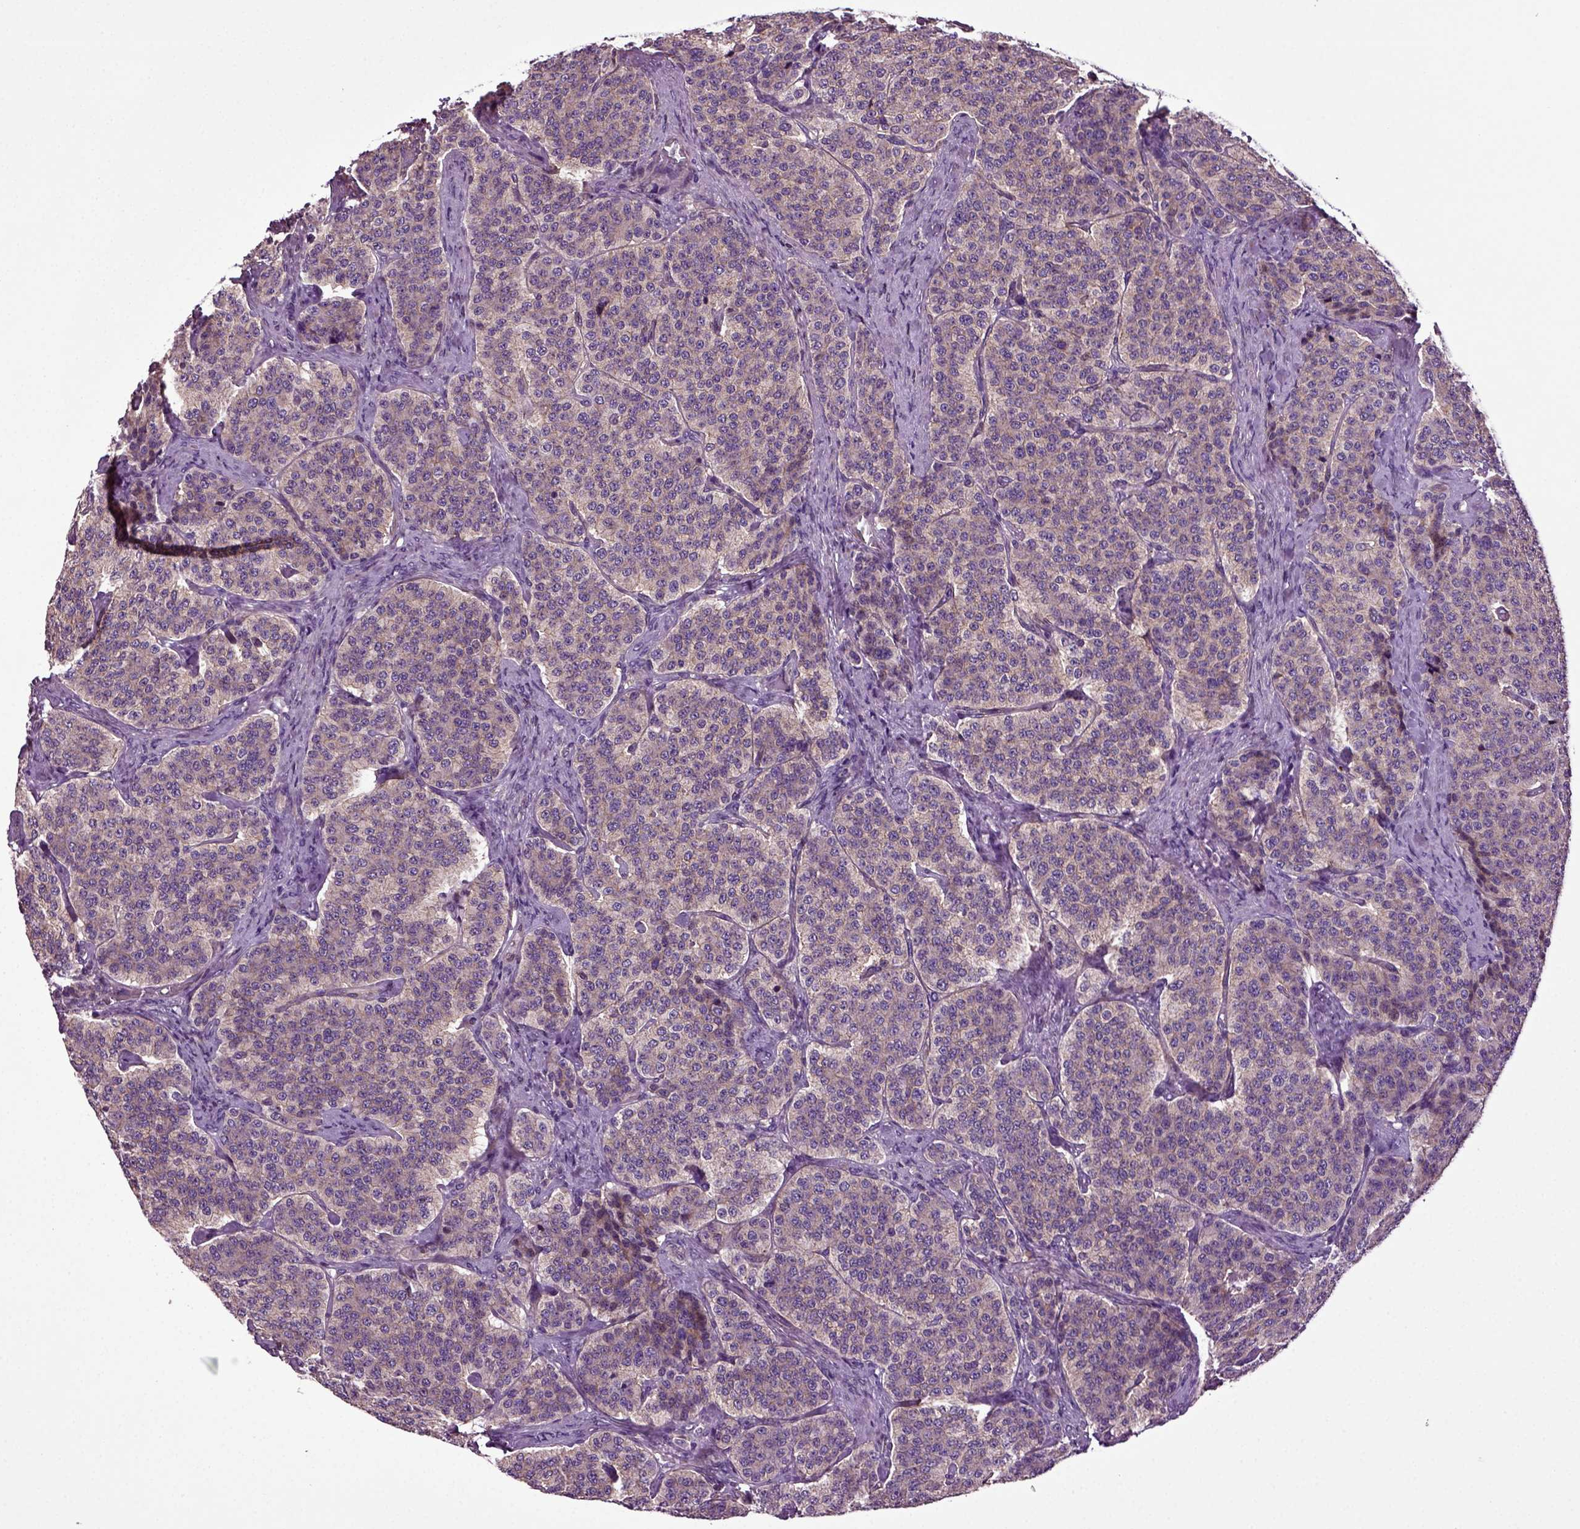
{"staining": {"intensity": "weak", "quantity": ">75%", "location": "cytoplasmic/membranous"}, "tissue": "carcinoid", "cell_type": "Tumor cells", "image_type": "cancer", "snomed": [{"axis": "morphology", "description": "Carcinoid, malignant, NOS"}, {"axis": "topography", "description": "Small intestine"}], "caption": "Protein staining shows weak cytoplasmic/membranous positivity in about >75% of tumor cells in malignant carcinoid.", "gene": "HAGHL", "patient": {"sex": "female", "age": 58}}